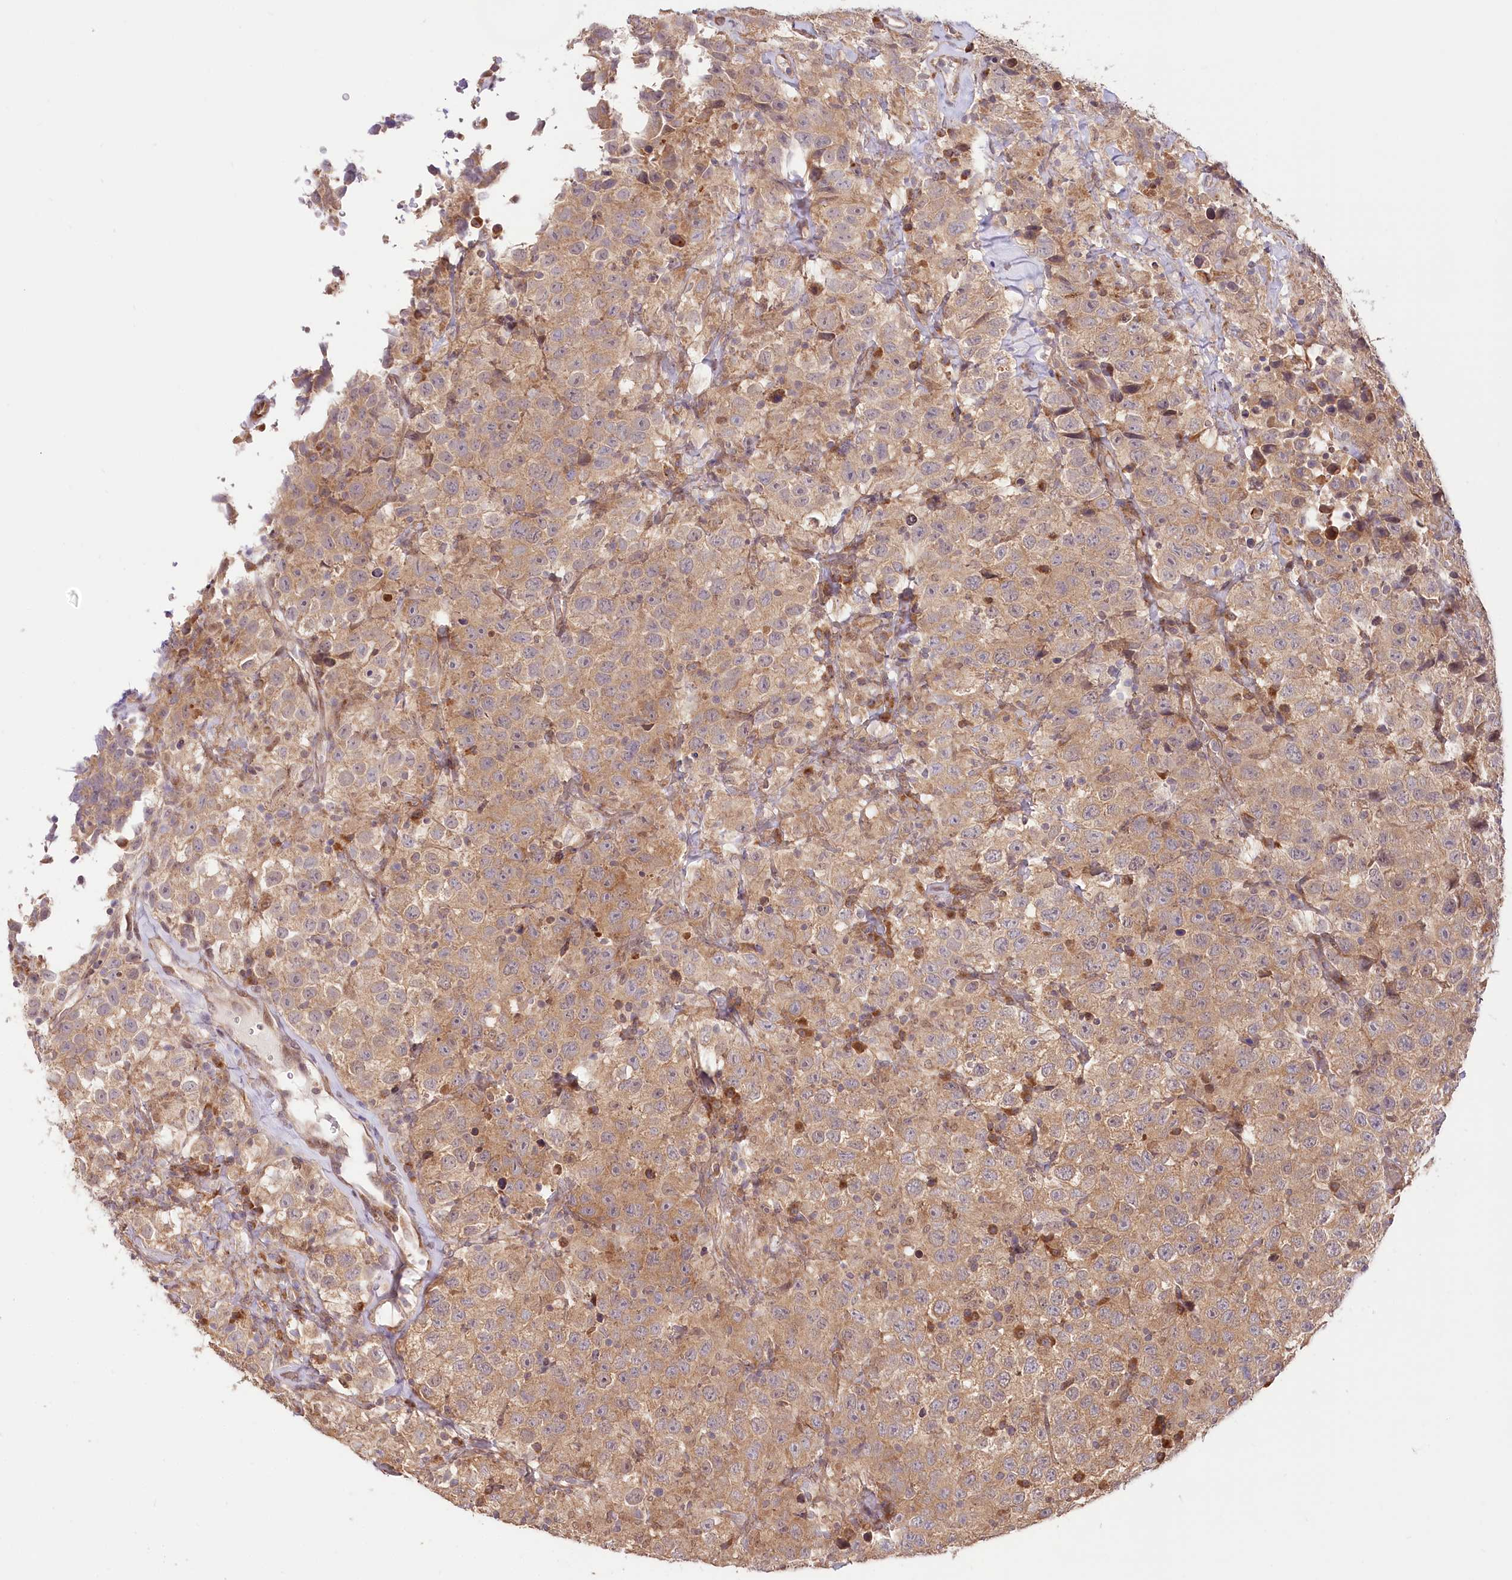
{"staining": {"intensity": "moderate", "quantity": ">75%", "location": "cytoplasmic/membranous"}, "tissue": "testis cancer", "cell_type": "Tumor cells", "image_type": "cancer", "snomed": [{"axis": "morphology", "description": "Seminoma, NOS"}, {"axis": "topography", "description": "Testis"}], "caption": "Protein positivity by IHC demonstrates moderate cytoplasmic/membranous positivity in about >75% of tumor cells in testis cancer (seminoma).", "gene": "CEP70", "patient": {"sex": "male", "age": 41}}